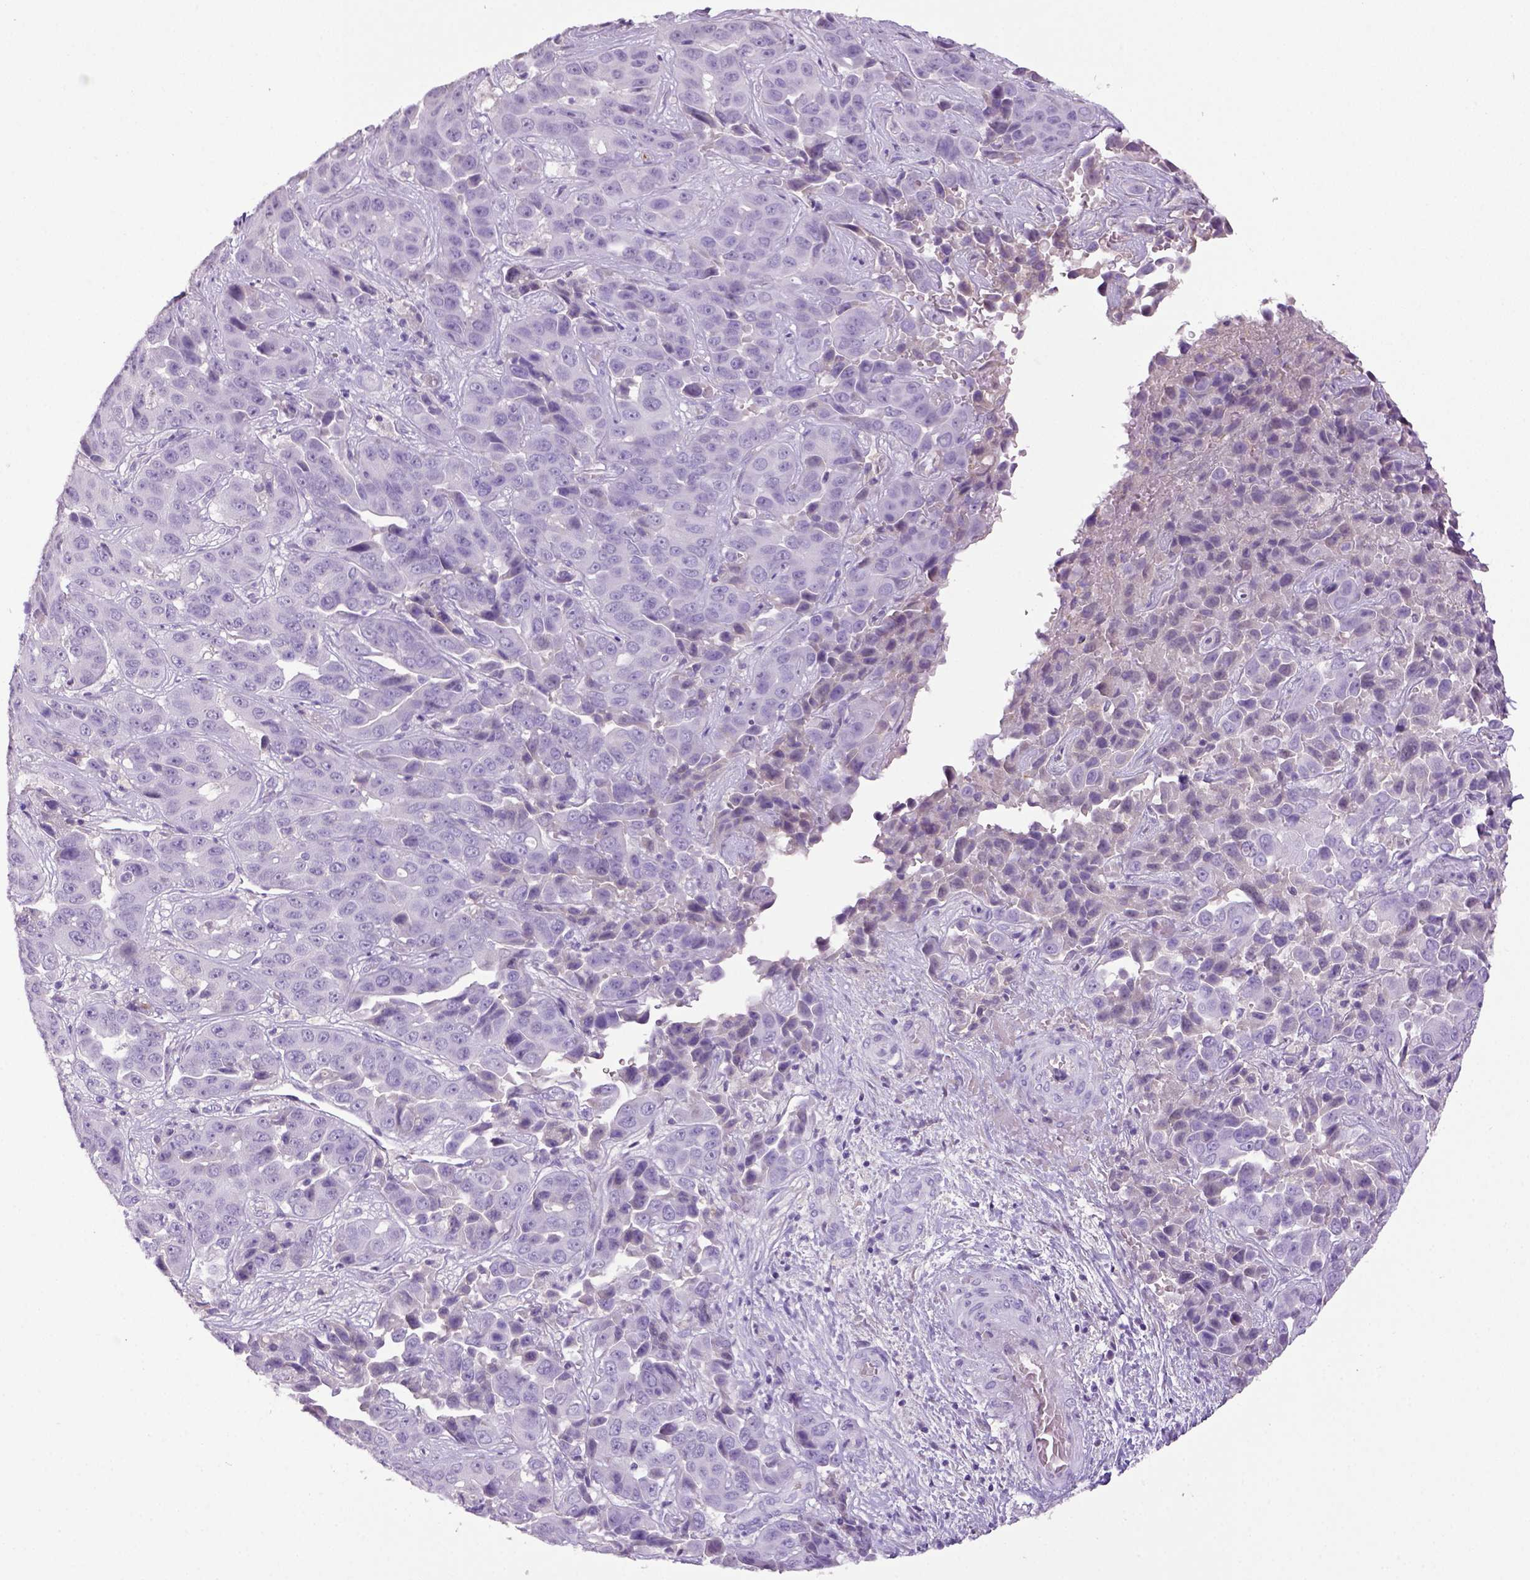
{"staining": {"intensity": "negative", "quantity": "none", "location": "none"}, "tissue": "liver cancer", "cell_type": "Tumor cells", "image_type": "cancer", "snomed": [{"axis": "morphology", "description": "Cholangiocarcinoma"}, {"axis": "topography", "description": "Liver"}], "caption": "This is a photomicrograph of IHC staining of liver cholangiocarcinoma, which shows no staining in tumor cells.", "gene": "ITIH4", "patient": {"sex": "female", "age": 52}}